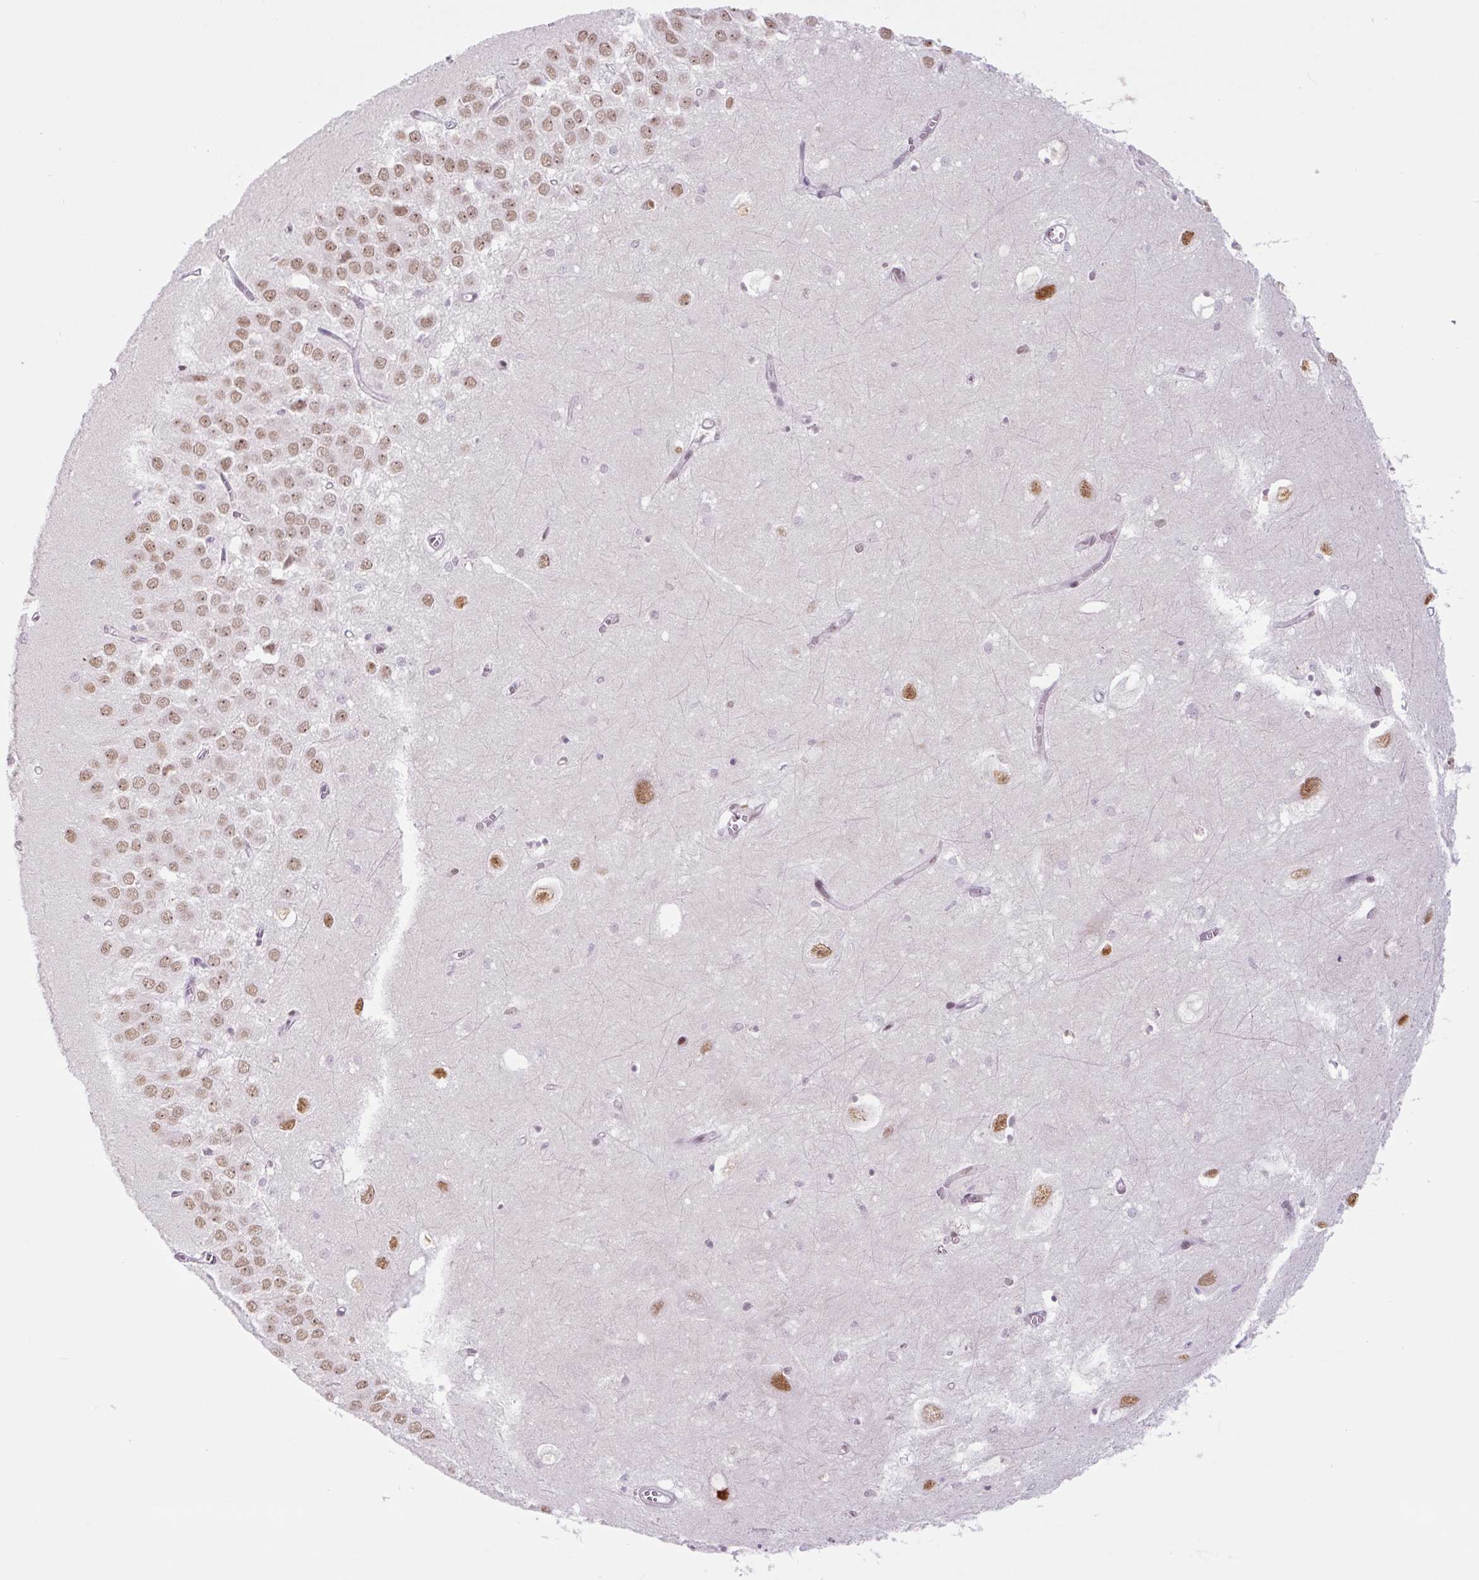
{"staining": {"intensity": "moderate", "quantity": "<25%", "location": "nuclear"}, "tissue": "hippocampus", "cell_type": "Glial cells", "image_type": "normal", "snomed": [{"axis": "morphology", "description": "Normal tissue, NOS"}, {"axis": "topography", "description": "Hippocampus"}], "caption": "The immunohistochemical stain highlights moderate nuclear positivity in glial cells of unremarkable hippocampus. The protein is shown in brown color, while the nuclei are stained blue.", "gene": "TCFL5", "patient": {"sex": "female", "age": 64}}